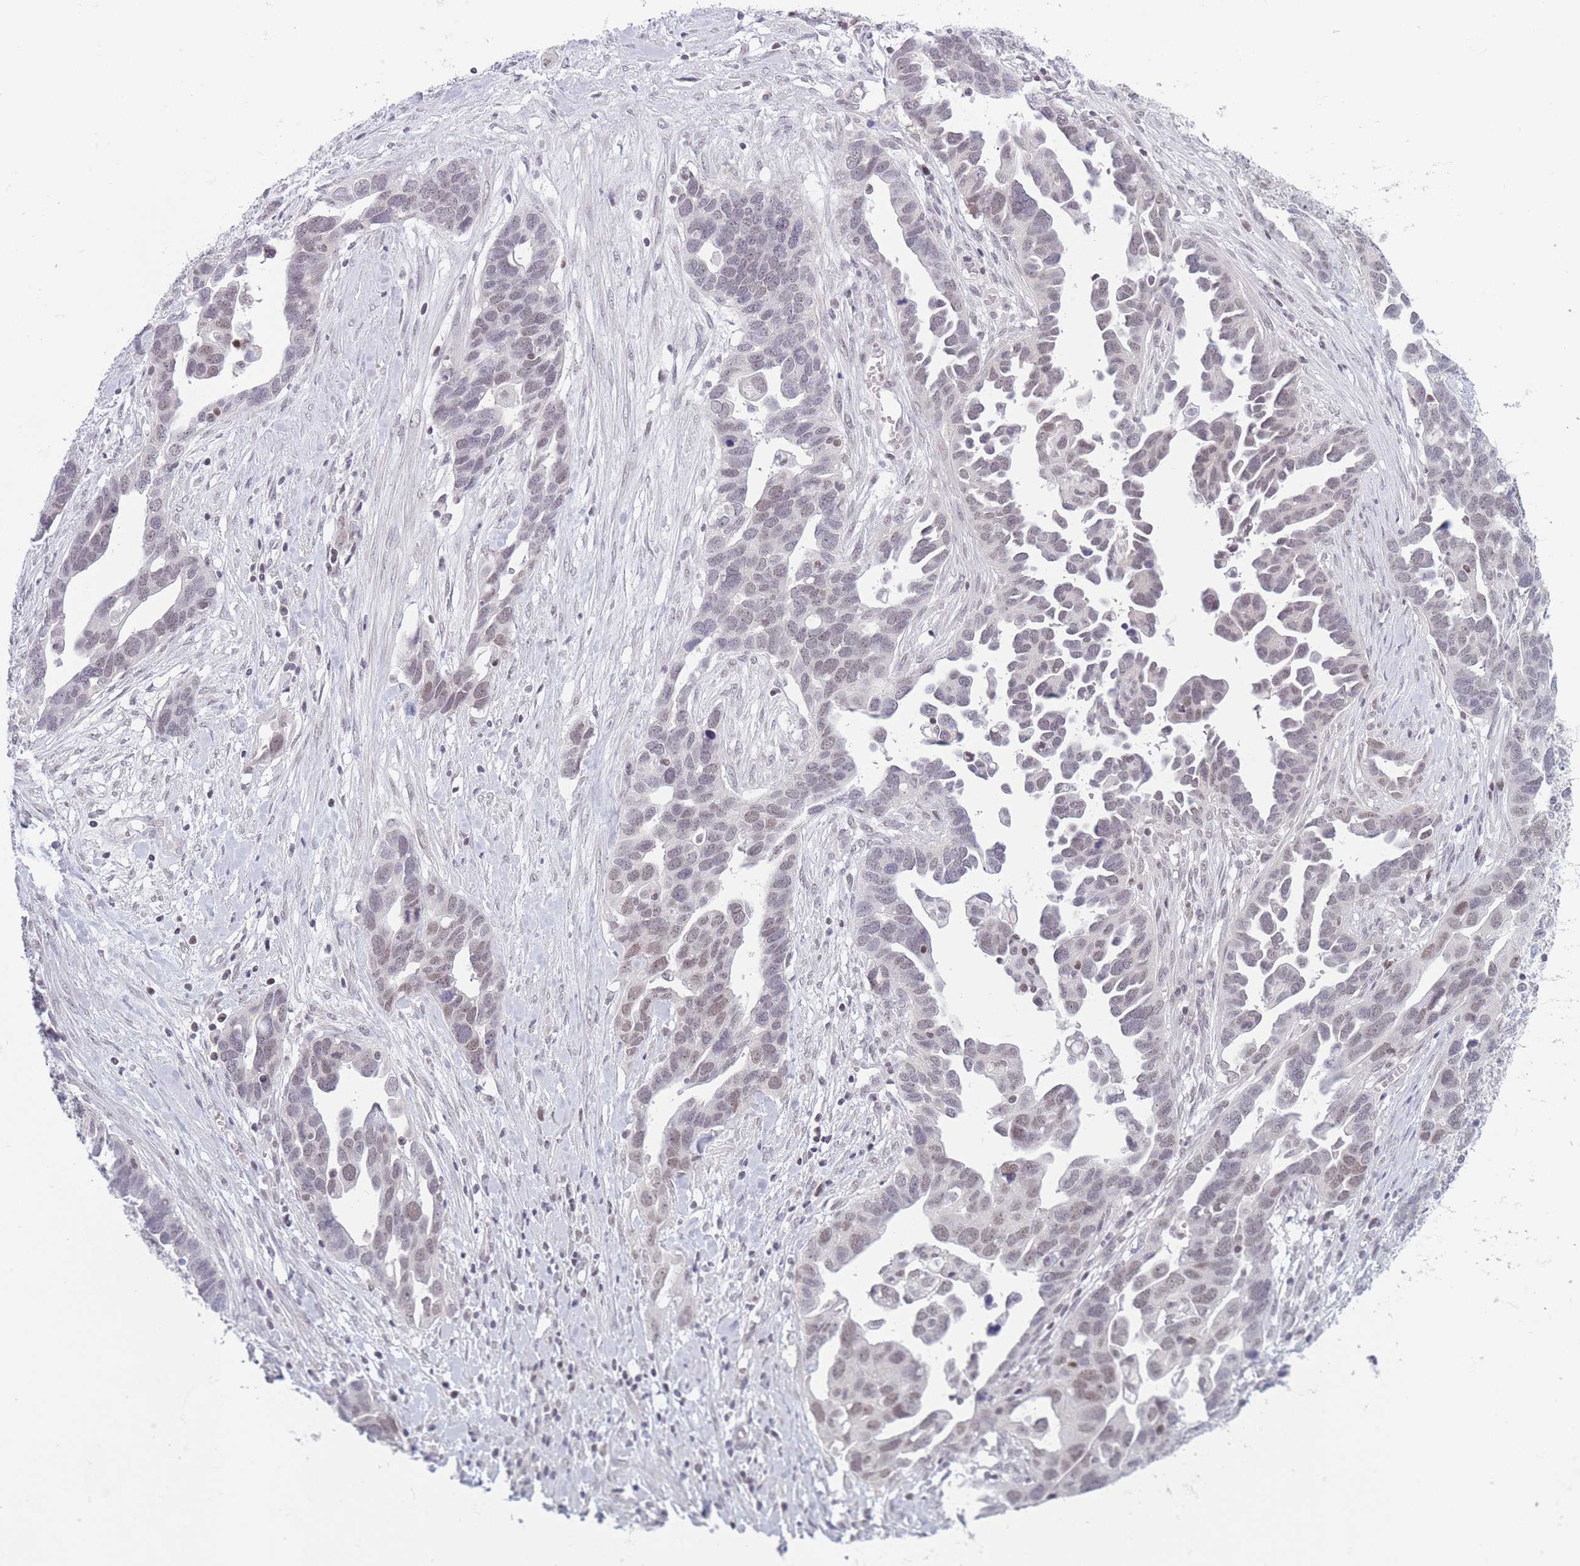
{"staining": {"intensity": "weak", "quantity": "<25%", "location": "nuclear"}, "tissue": "ovarian cancer", "cell_type": "Tumor cells", "image_type": "cancer", "snomed": [{"axis": "morphology", "description": "Cystadenocarcinoma, serous, NOS"}, {"axis": "topography", "description": "Ovary"}], "caption": "Tumor cells are negative for brown protein staining in serous cystadenocarcinoma (ovarian).", "gene": "ARID3B", "patient": {"sex": "female", "age": 54}}